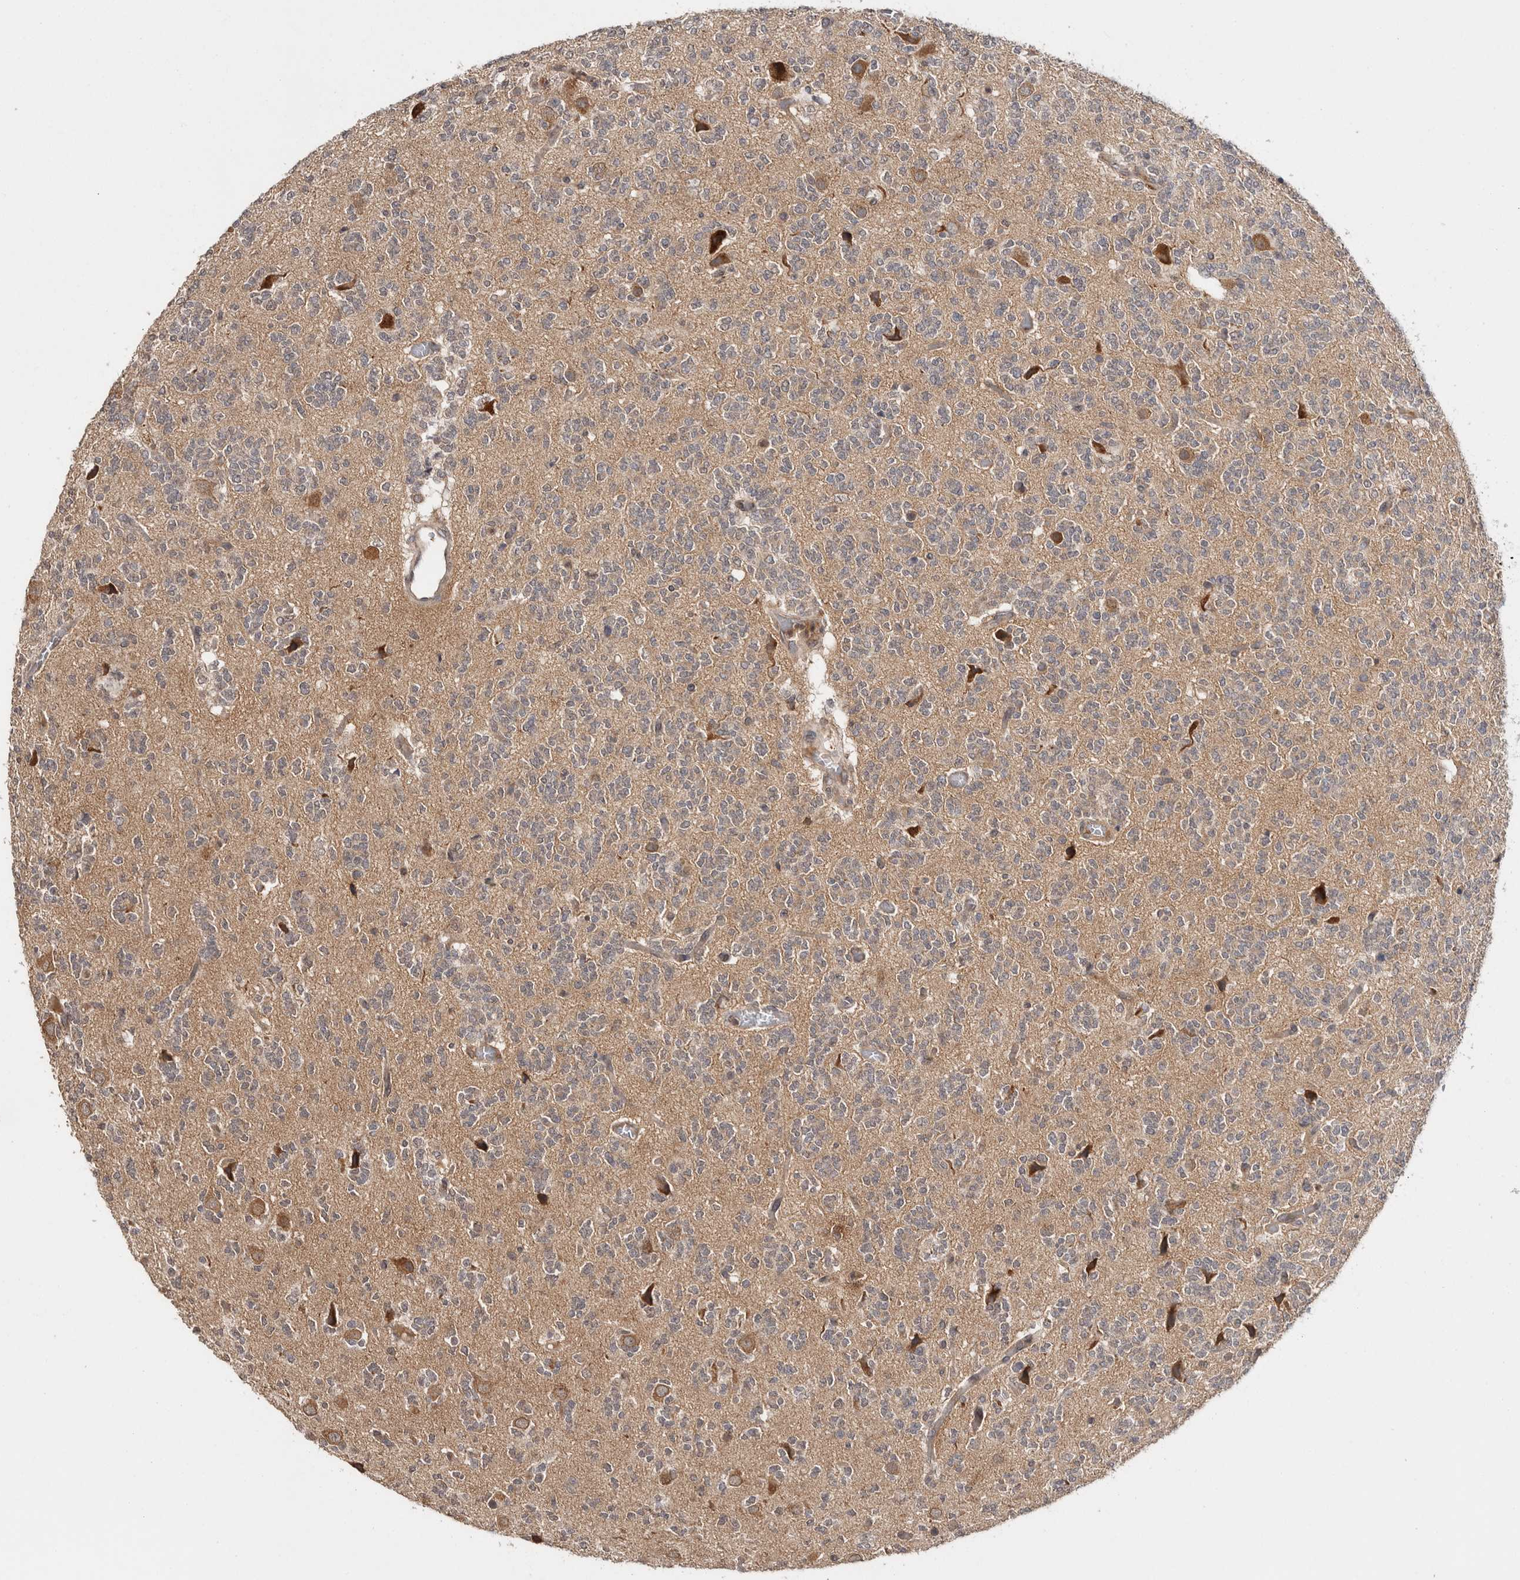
{"staining": {"intensity": "negative", "quantity": "none", "location": "none"}, "tissue": "glioma", "cell_type": "Tumor cells", "image_type": "cancer", "snomed": [{"axis": "morphology", "description": "Glioma, malignant, Low grade"}, {"axis": "topography", "description": "Brain"}], "caption": "Micrograph shows no protein positivity in tumor cells of low-grade glioma (malignant) tissue.", "gene": "HMOX2", "patient": {"sex": "male", "age": 38}}